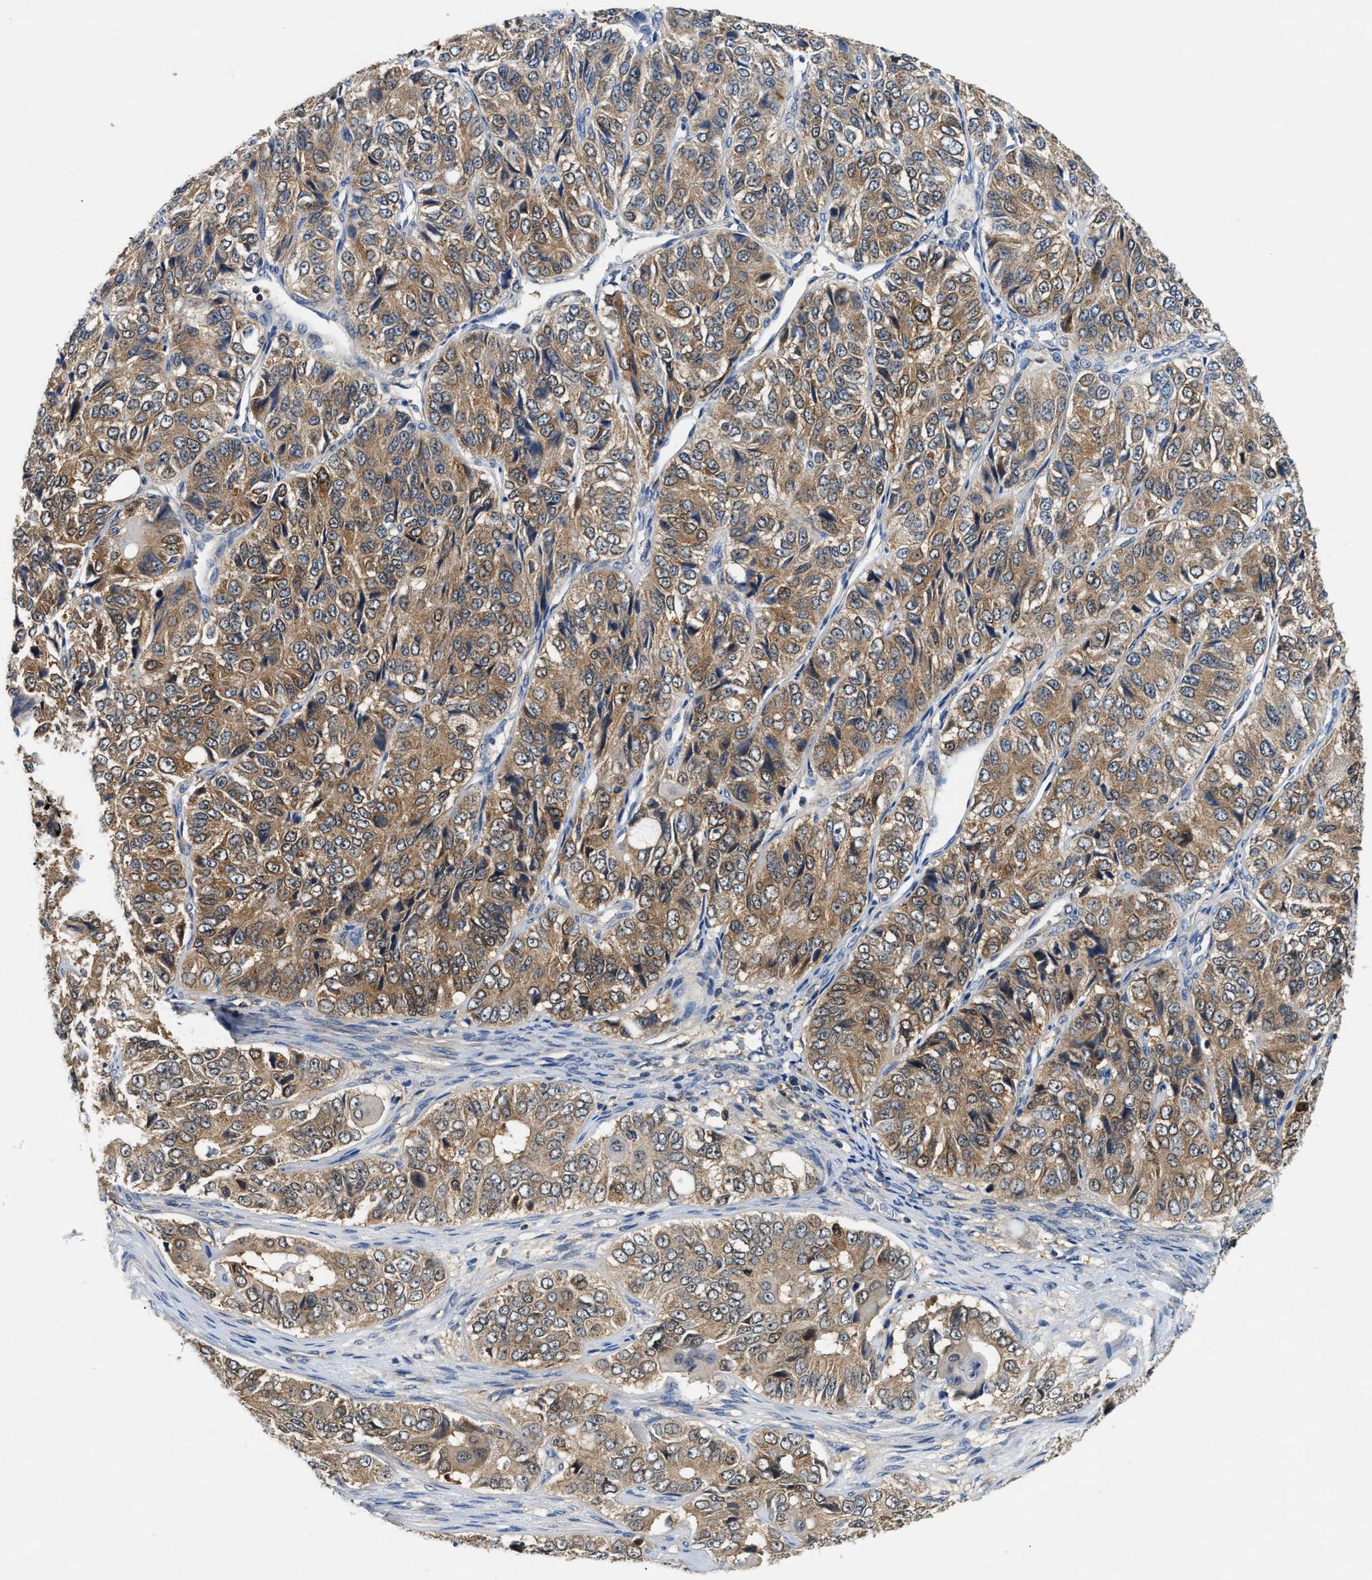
{"staining": {"intensity": "moderate", "quantity": ">75%", "location": "cytoplasmic/membranous"}, "tissue": "ovarian cancer", "cell_type": "Tumor cells", "image_type": "cancer", "snomed": [{"axis": "morphology", "description": "Carcinoma, endometroid"}, {"axis": "topography", "description": "Ovary"}], "caption": "Tumor cells display medium levels of moderate cytoplasmic/membranous staining in approximately >75% of cells in ovarian endometroid carcinoma. (Brightfield microscopy of DAB IHC at high magnification).", "gene": "CCM2", "patient": {"sex": "female", "age": 51}}